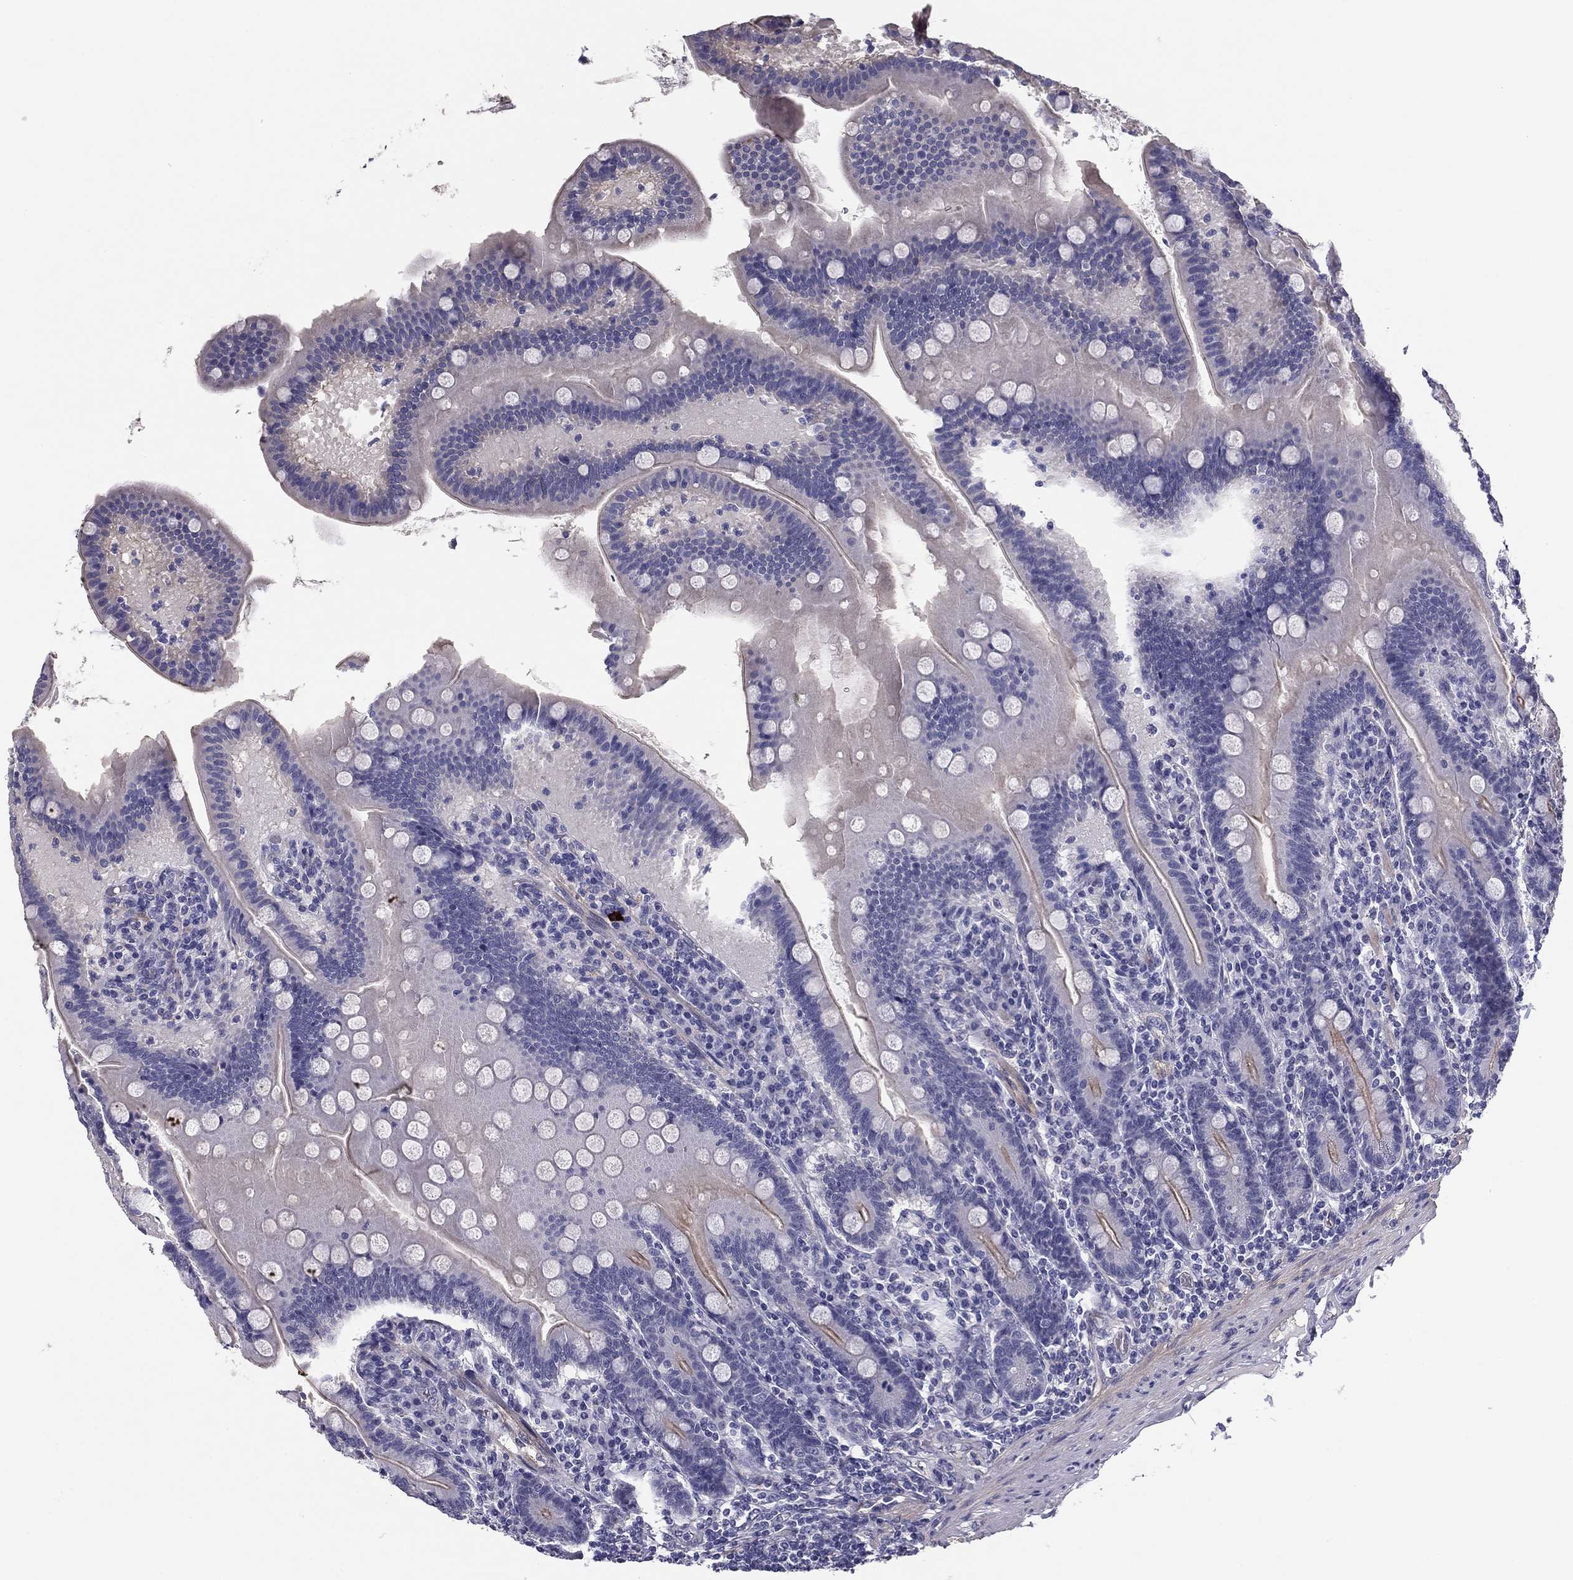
{"staining": {"intensity": "moderate", "quantity": "25%-75%", "location": "cytoplasmic/membranous"}, "tissue": "small intestine", "cell_type": "Glandular cells", "image_type": "normal", "snomed": [{"axis": "morphology", "description": "Normal tissue, NOS"}, {"axis": "topography", "description": "Small intestine"}], "caption": "IHC (DAB (3,3'-diaminobenzidine)) staining of unremarkable human small intestine exhibits moderate cytoplasmic/membranous protein positivity in approximately 25%-75% of glandular cells.", "gene": "FLNC", "patient": {"sex": "male", "age": 66}}